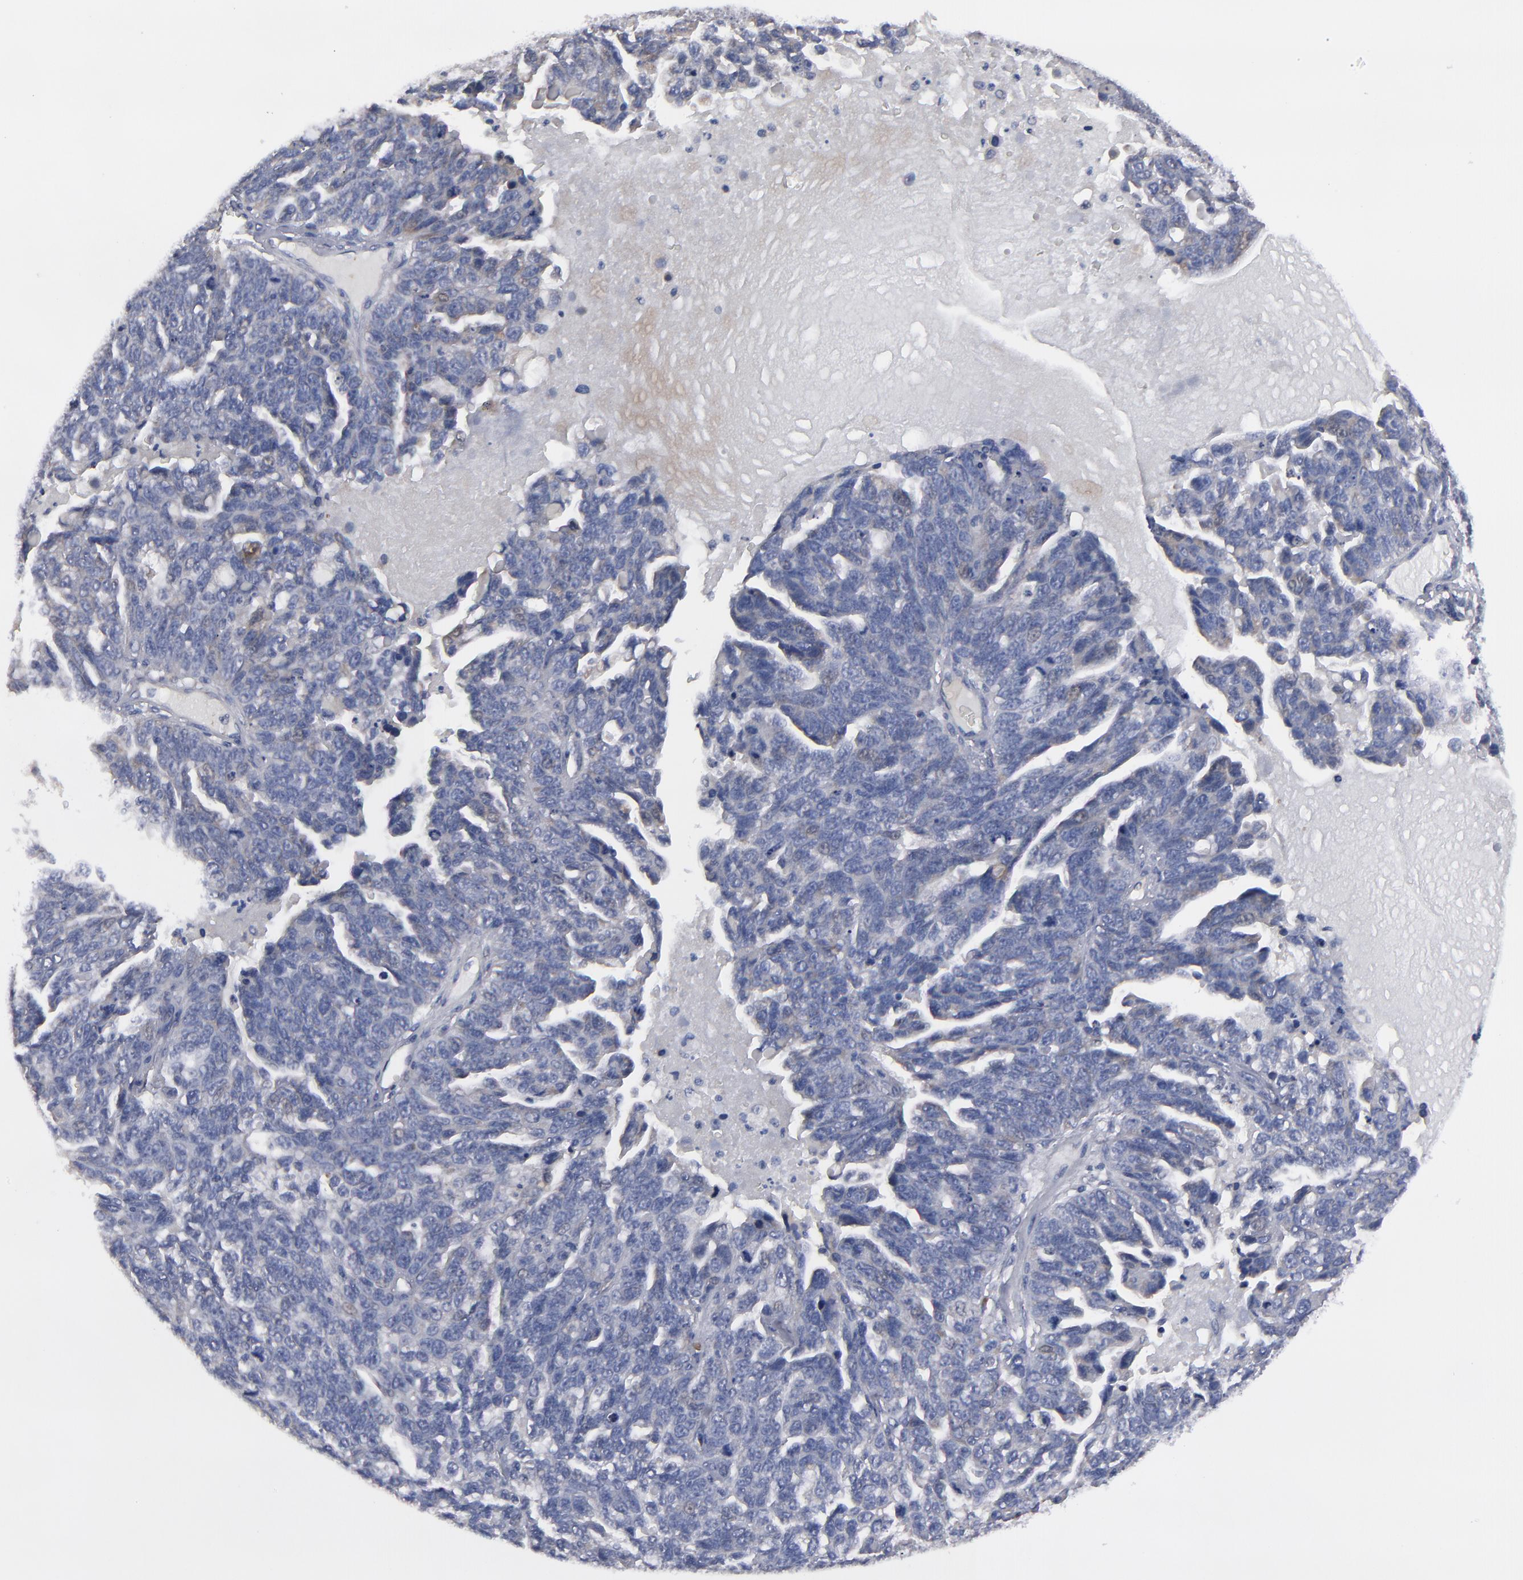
{"staining": {"intensity": "negative", "quantity": "none", "location": "none"}, "tissue": "ovarian cancer", "cell_type": "Tumor cells", "image_type": "cancer", "snomed": [{"axis": "morphology", "description": "Cystadenocarcinoma, serous, NOS"}, {"axis": "topography", "description": "Ovary"}], "caption": "IHC photomicrograph of human ovarian cancer (serous cystadenocarcinoma) stained for a protein (brown), which demonstrates no positivity in tumor cells. (Brightfield microscopy of DAB IHC at high magnification).", "gene": "CCDC80", "patient": {"sex": "female", "age": 71}}